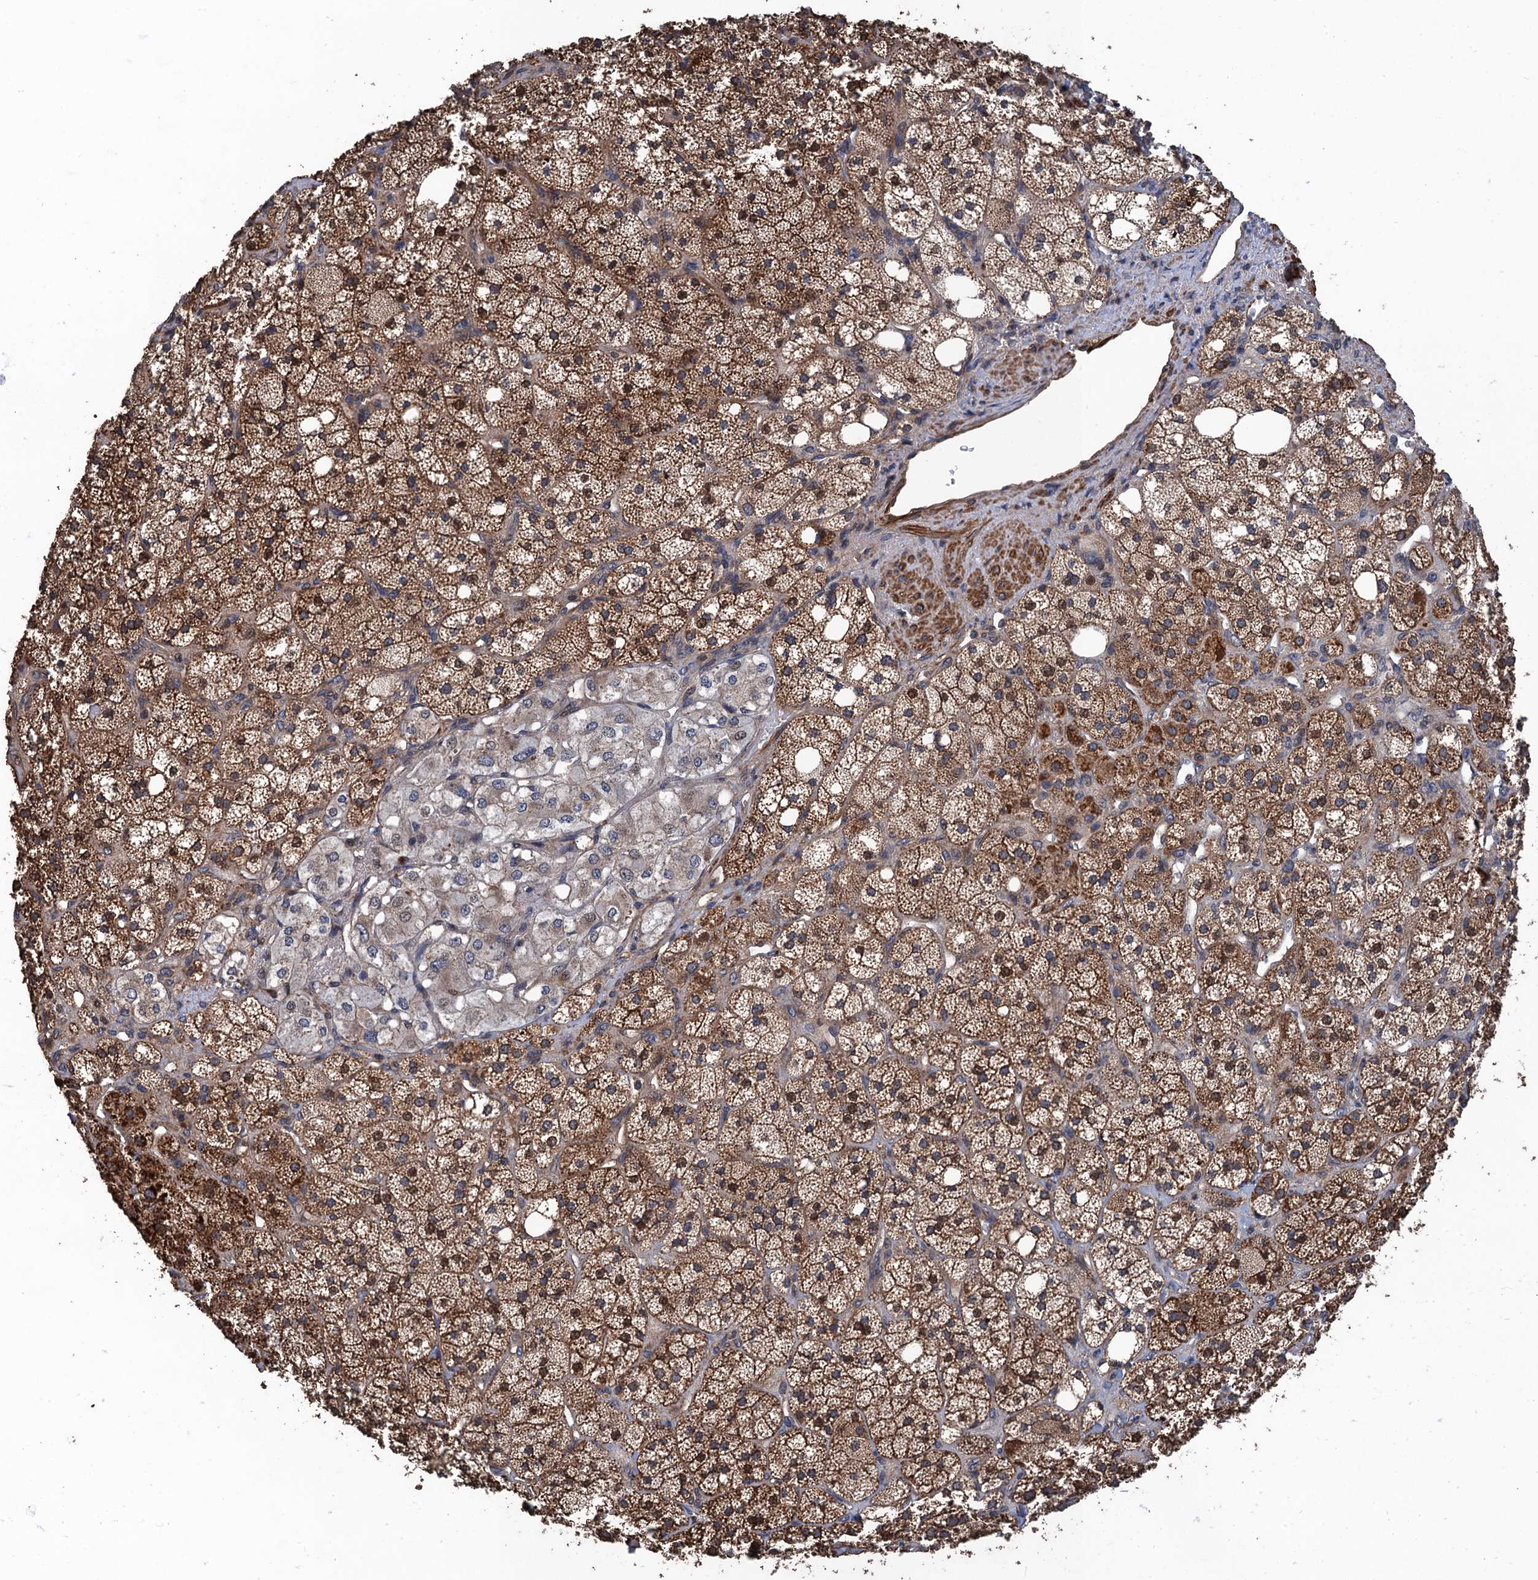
{"staining": {"intensity": "strong", "quantity": "25%-75%", "location": "cytoplasmic/membranous"}, "tissue": "adrenal gland", "cell_type": "Glandular cells", "image_type": "normal", "snomed": [{"axis": "morphology", "description": "Normal tissue, NOS"}, {"axis": "topography", "description": "Adrenal gland"}], "caption": "Protein staining of normal adrenal gland exhibits strong cytoplasmic/membranous positivity in about 25%-75% of glandular cells. Using DAB (brown) and hematoxylin (blue) stains, captured at high magnification using brightfield microscopy.", "gene": "PPP4R1", "patient": {"sex": "male", "age": 61}}